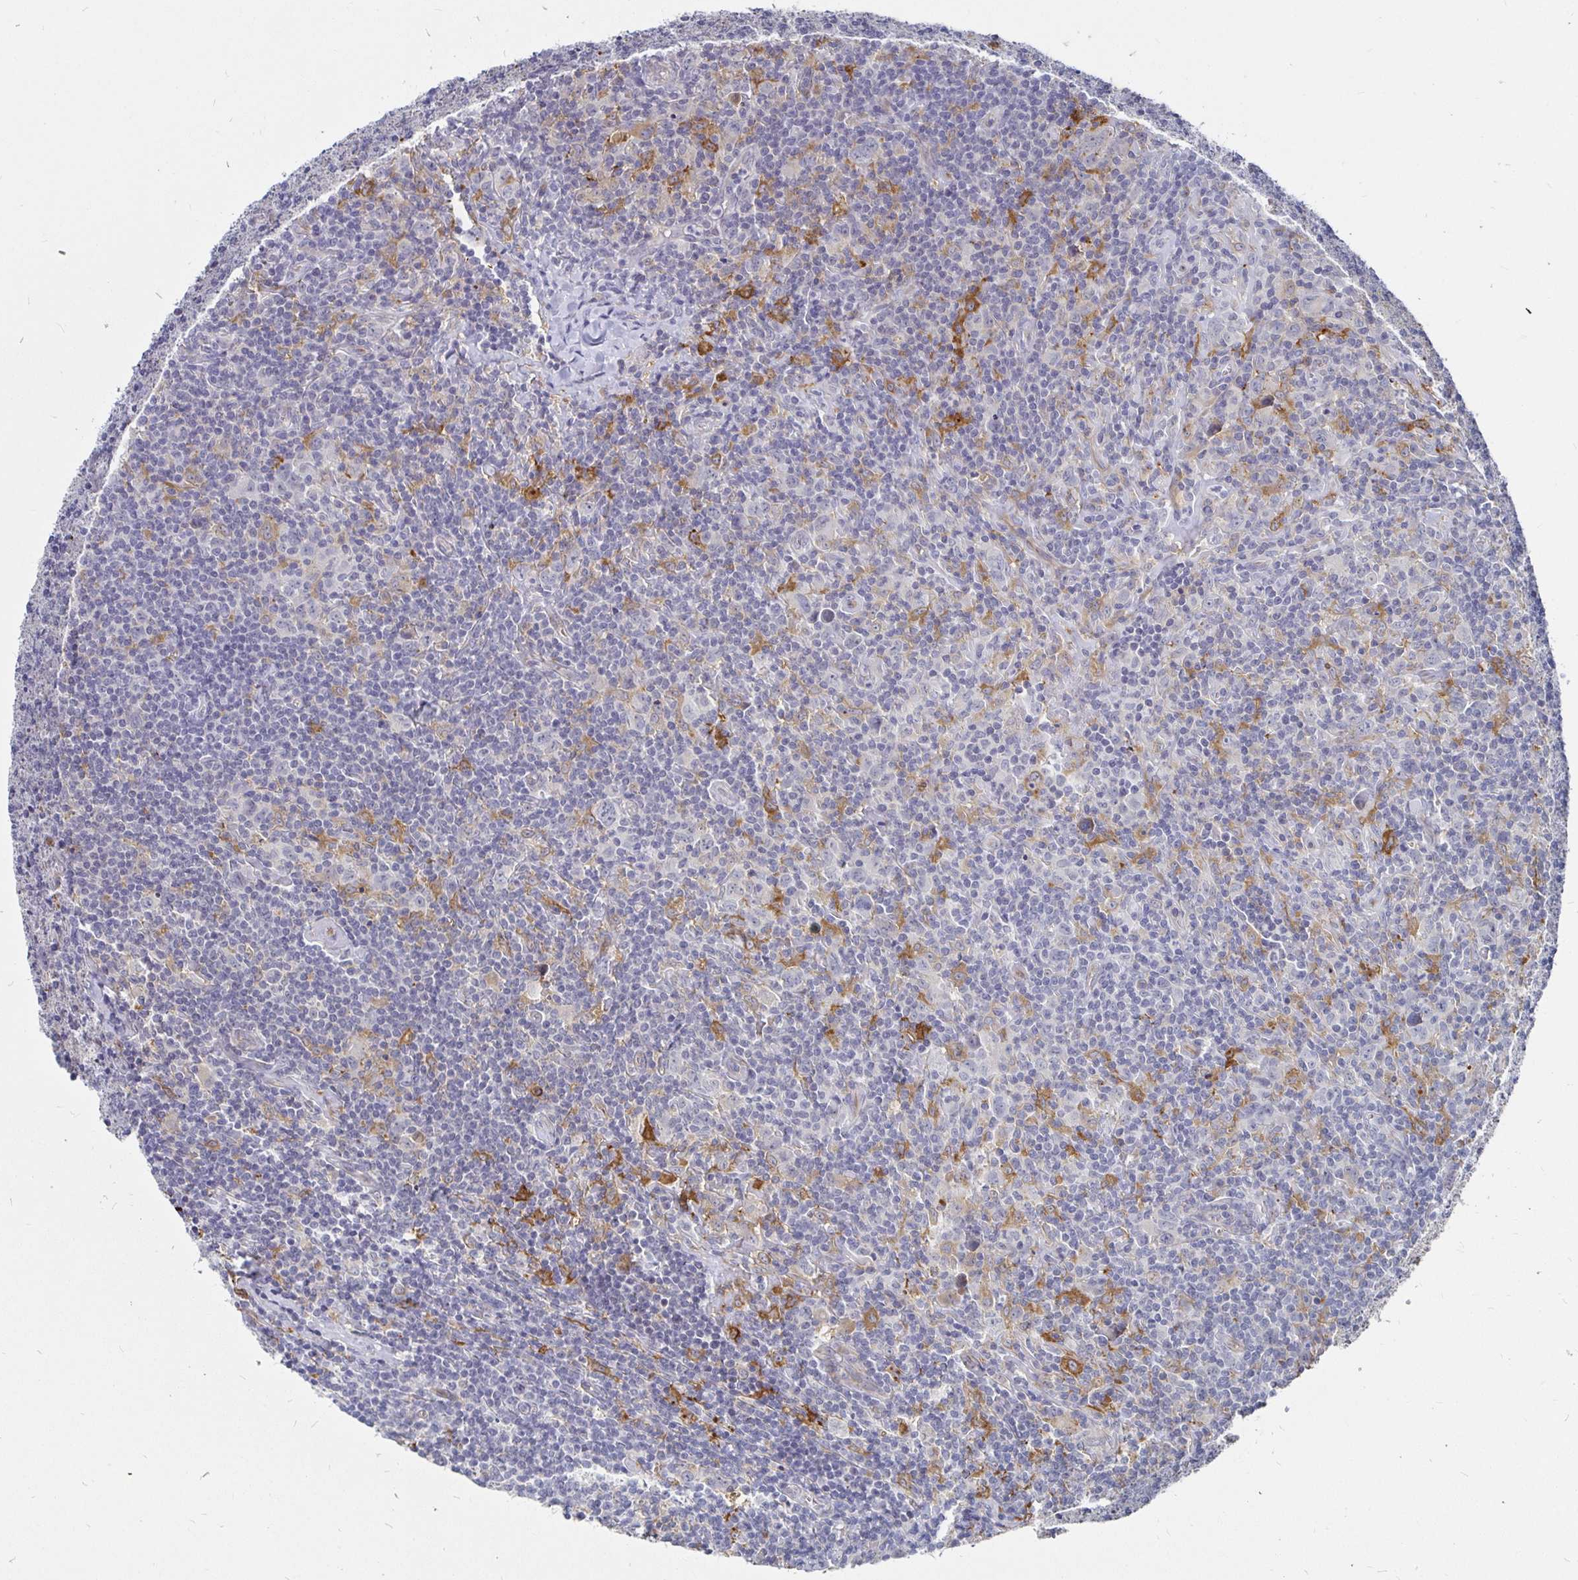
{"staining": {"intensity": "negative", "quantity": "none", "location": "none"}, "tissue": "lymphoma", "cell_type": "Tumor cells", "image_type": "cancer", "snomed": [{"axis": "morphology", "description": "Hodgkin's disease, NOS"}, {"axis": "topography", "description": "Lymph node"}], "caption": "This is an immunohistochemistry photomicrograph of Hodgkin's disease. There is no positivity in tumor cells.", "gene": "CCDC85A", "patient": {"sex": "female", "age": 18}}